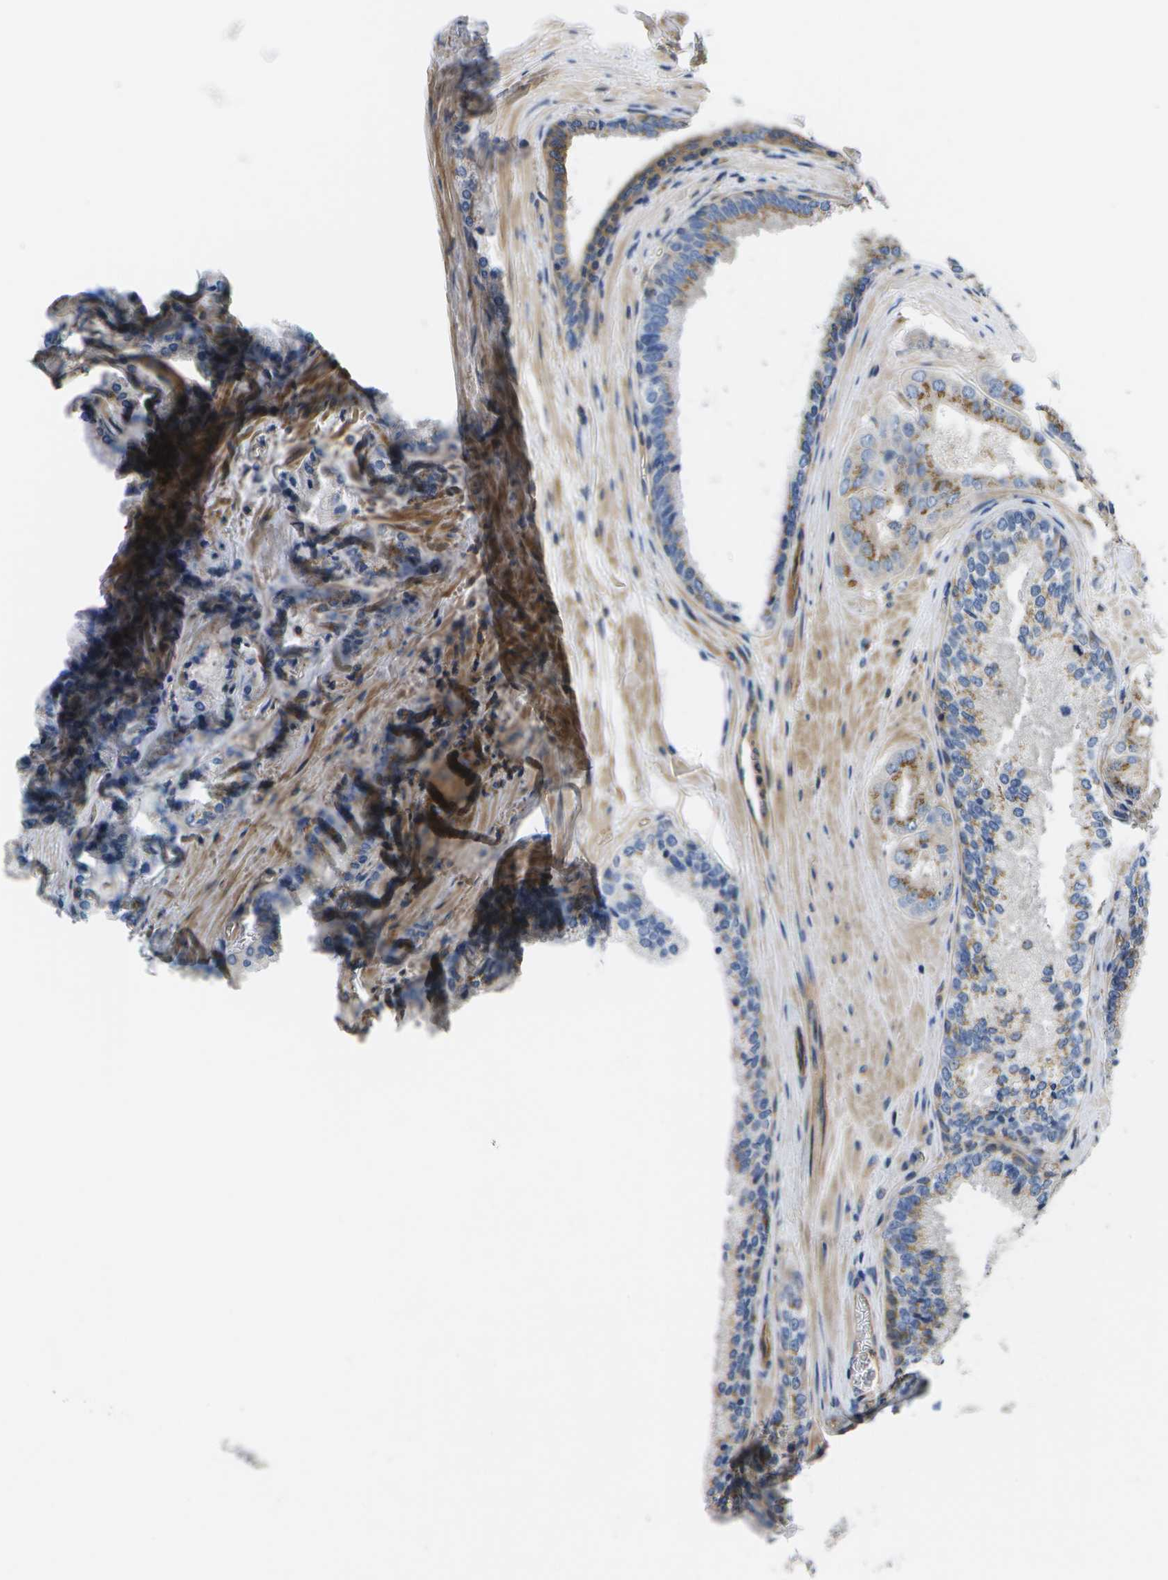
{"staining": {"intensity": "moderate", "quantity": "<25%", "location": "cytoplasmic/membranous"}, "tissue": "prostate cancer", "cell_type": "Tumor cells", "image_type": "cancer", "snomed": [{"axis": "morphology", "description": "Adenocarcinoma, High grade"}, {"axis": "topography", "description": "Prostate"}], "caption": "DAB immunohistochemical staining of prostate cancer (high-grade adenocarcinoma) shows moderate cytoplasmic/membranous protein positivity in approximately <25% of tumor cells.", "gene": "BST2", "patient": {"sex": "male", "age": 65}}